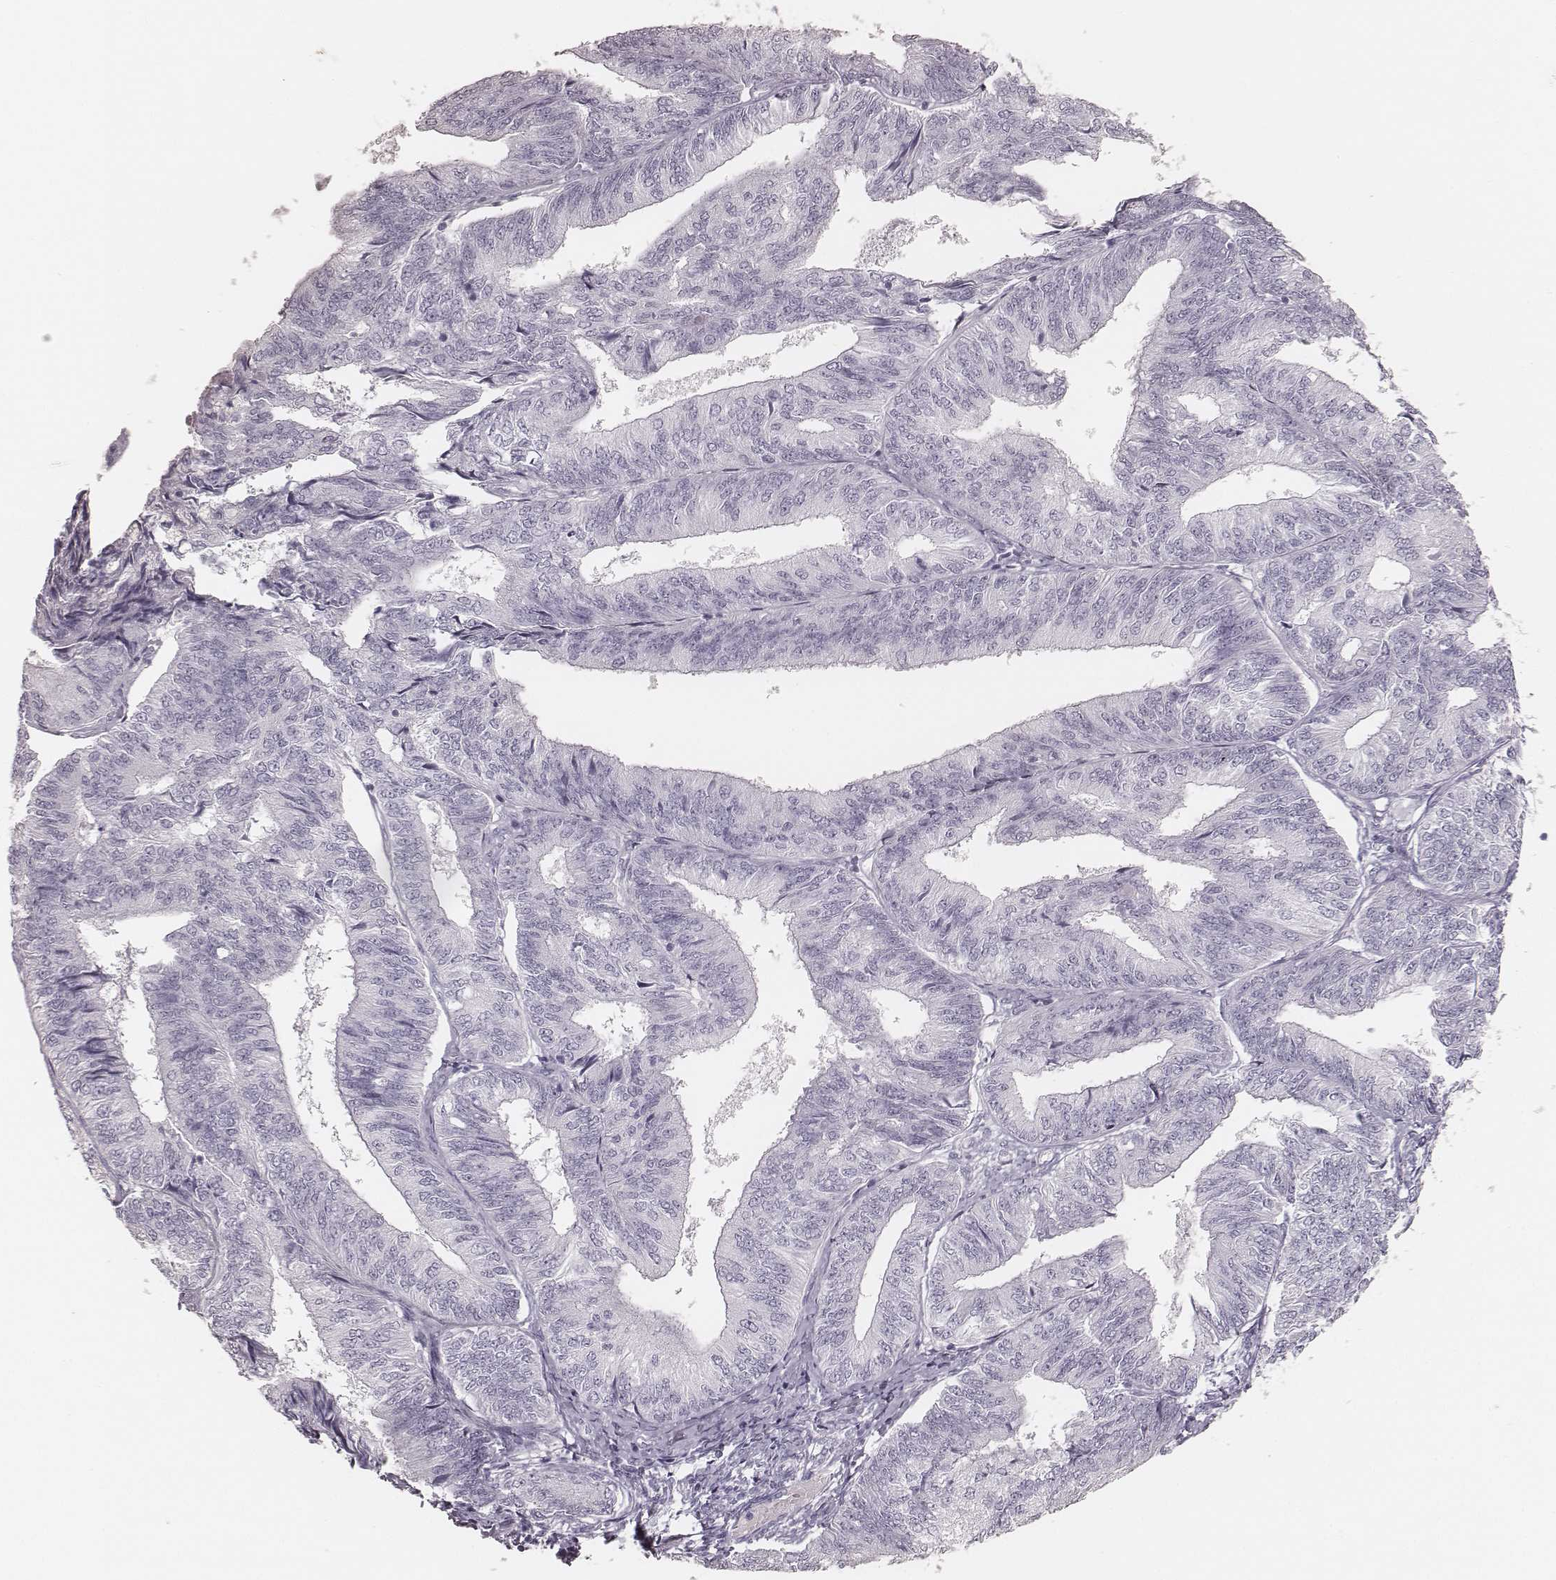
{"staining": {"intensity": "negative", "quantity": "none", "location": "none"}, "tissue": "endometrial cancer", "cell_type": "Tumor cells", "image_type": "cancer", "snomed": [{"axis": "morphology", "description": "Adenocarcinoma, NOS"}, {"axis": "topography", "description": "Endometrium"}], "caption": "High power microscopy photomicrograph of an IHC image of endometrial adenocarcinoma, revealing no significant staining in tumor cells. (DAB (3,3'-diaminobenzidine) immunohistochemistry (IHC) with hematoxylin counter stain).", "gene": "KRT82", "patient": {"sex": "female", "age": 58}}